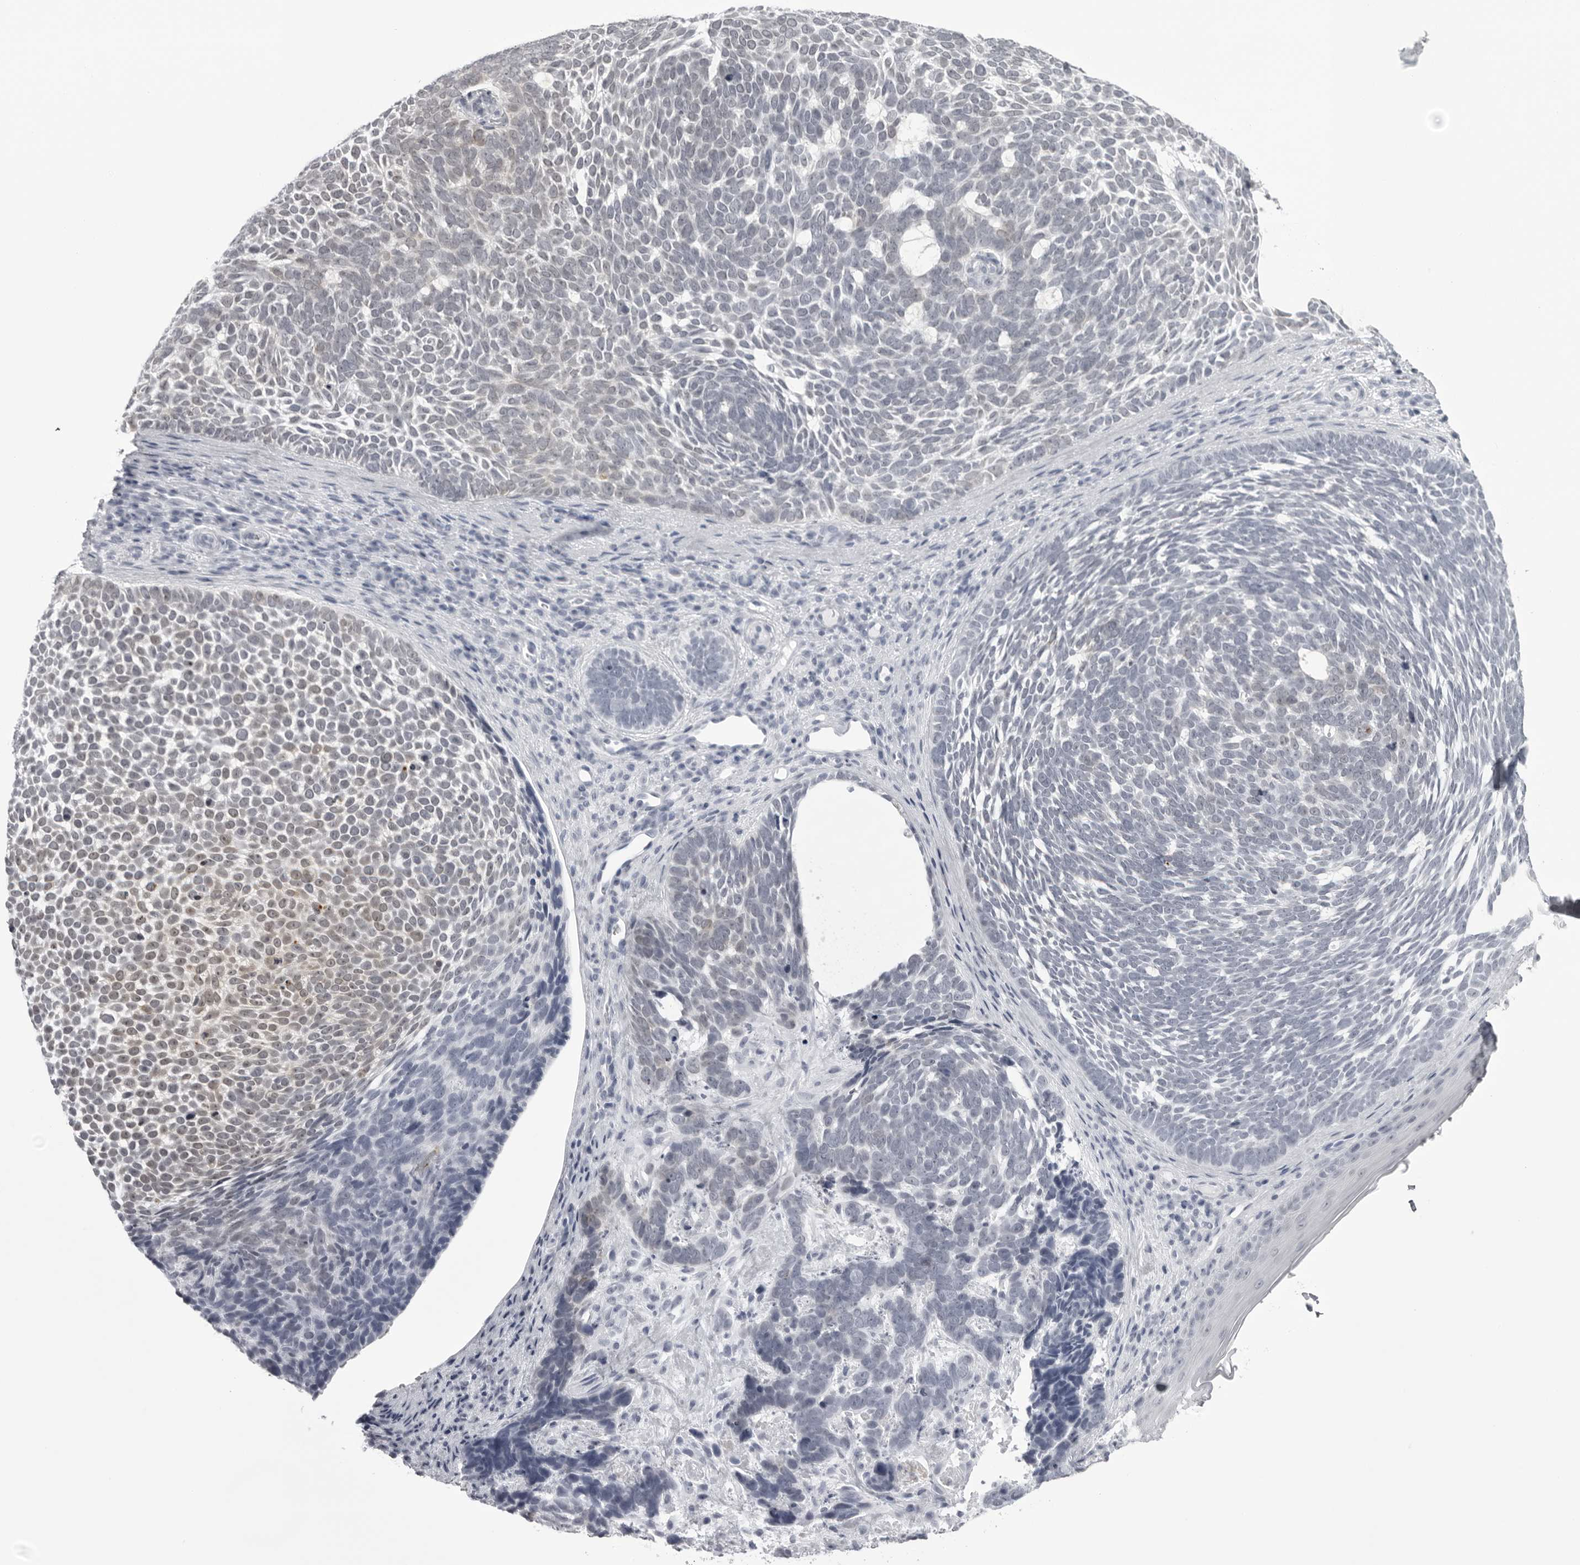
{"staining": {"intensity": "weak", "quantity": "<25%", "location": "nuclear"}, "tissue": "skin cancer", "cell_type": "Tumor cells", "image_type": "cancer", "snomed": [{"axis": "morphology", "description": "Basal cell carcinoma"}, {"axis": "topography", "description": "Skin"}], "caption": "Tumor cells show no significant staining in skin cancer.", "gene": "UROD", "patient": {"sex": "female", "age": 85}}